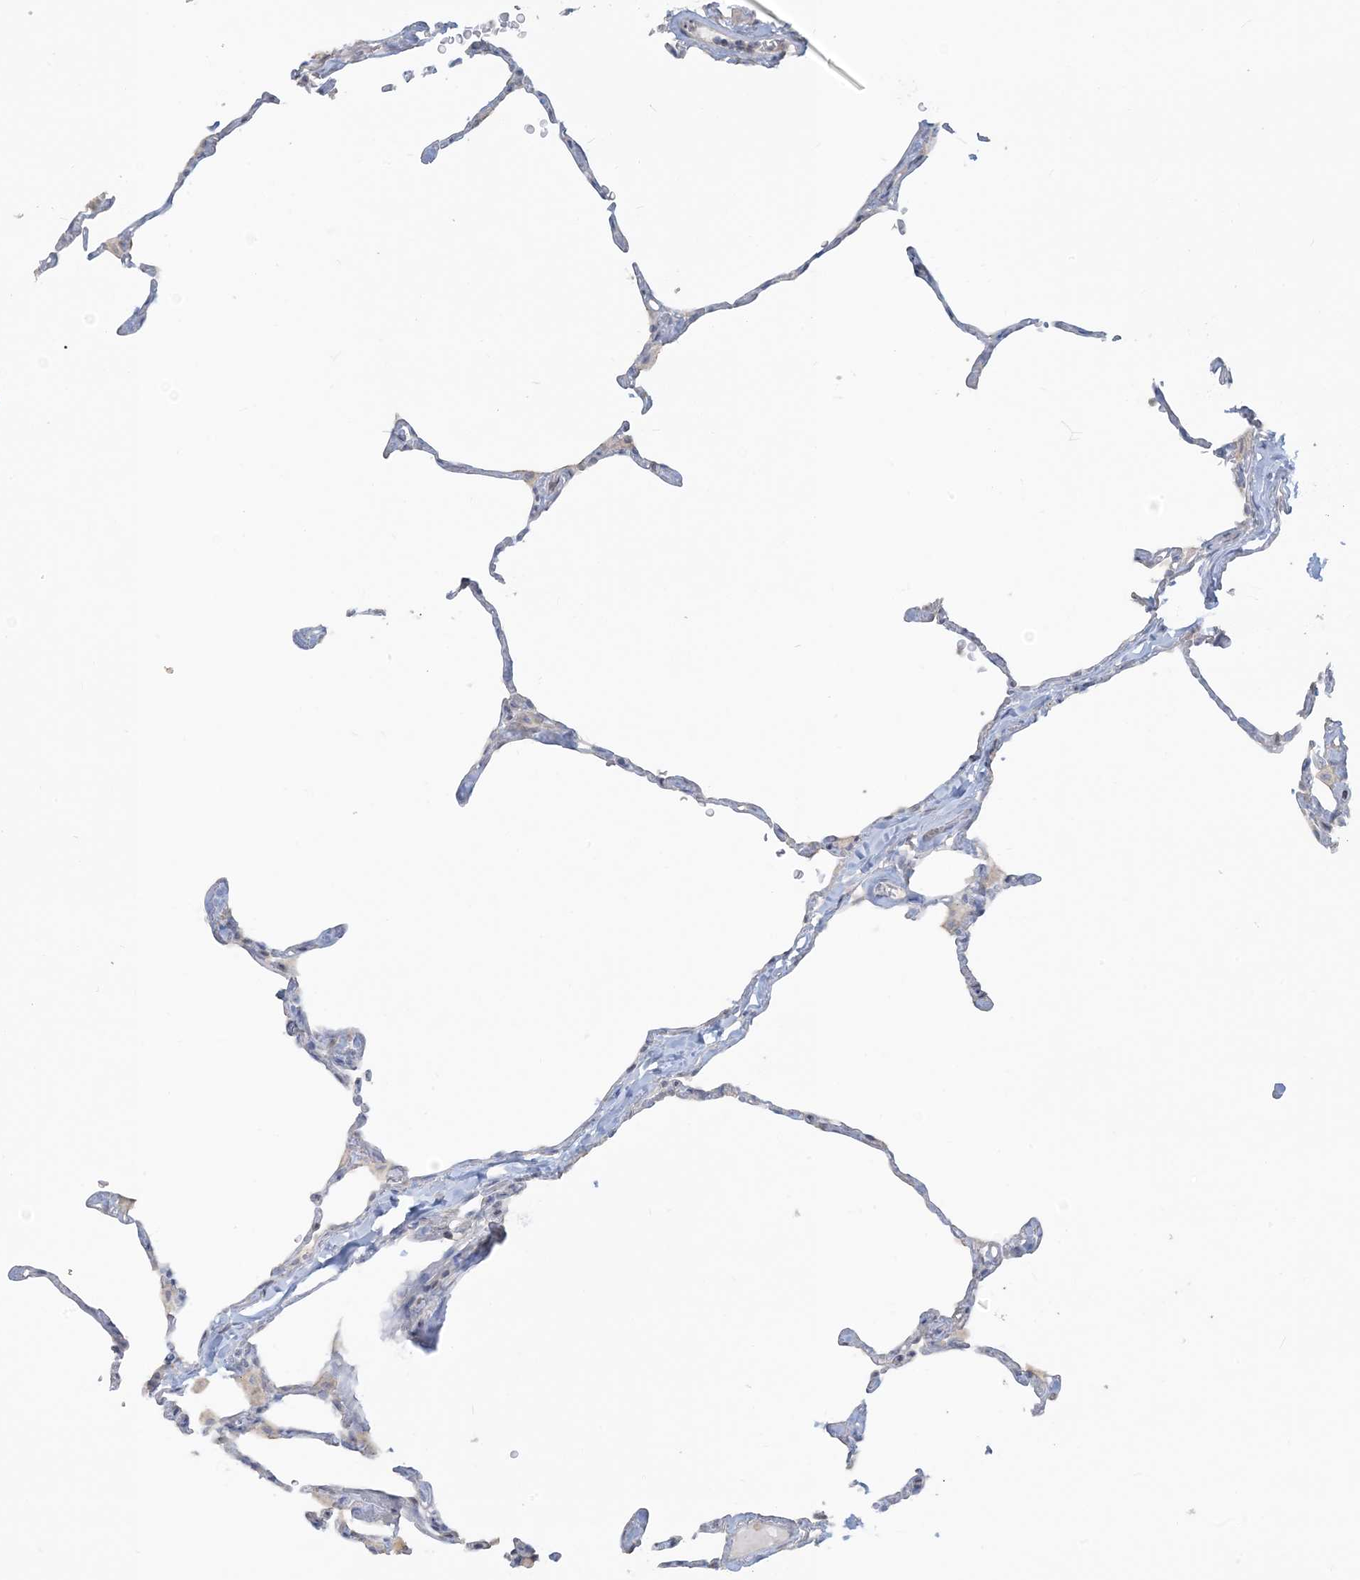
{"staining": {"intensity": "negative", "quantity": "none", "location": "none"}, "tissue": "lung", "cell_type": "Alveolar cells", "image_type": "normal", "snomed": [{"axis": "morphology", "description": "Normal tissue, NOS"}, {"axis": "topography", "description": "Lung"}], "caption": "This is an immunohistochemistry micrograph of unremarkable lung. There is no expression in alveolar cells.", "gene": "NPHS2", "patient": {"sex": "male", "age": 65}}